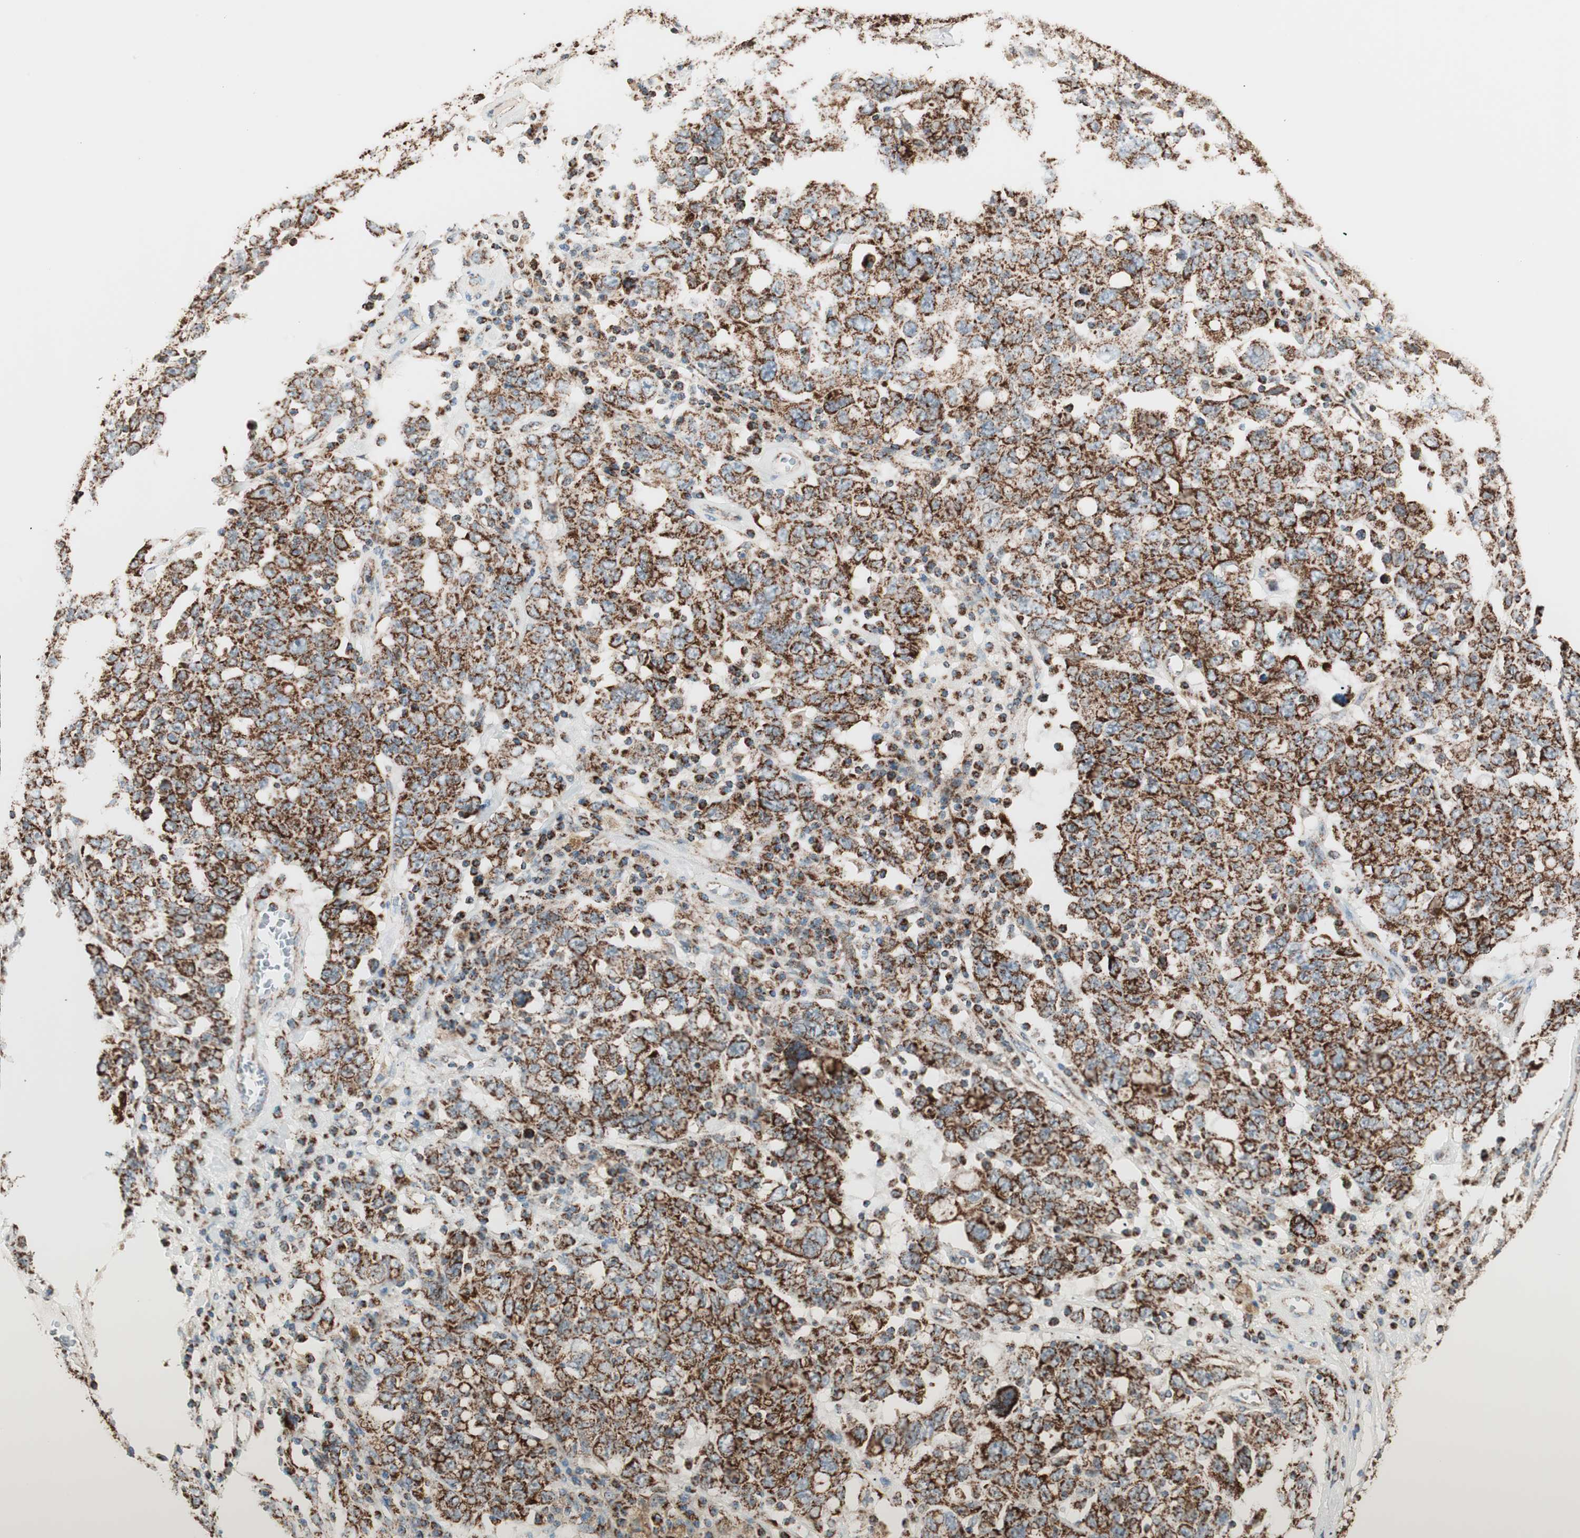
{"staining": {"intensity": "strong", "quantity": ">75%", "location": "cytoplasmic/membranous"}, "tissue": "ovarian cancer", "cell_type": "Tumor cells", "image_type": "cancer", "snomed": [{"axis": "morphology", "description": "Carcinoma, endometroid"}, {"axis": "topography", "description": "Ovary"}], "caption": "Human ovarian cancer stained with a brown dye demonstrates strong cytoplasmic/membranous positive positivity in approximately >75% of tumor cells.", "gene": "TOMM22", "patient": {"sex": "female", "age": 62}}